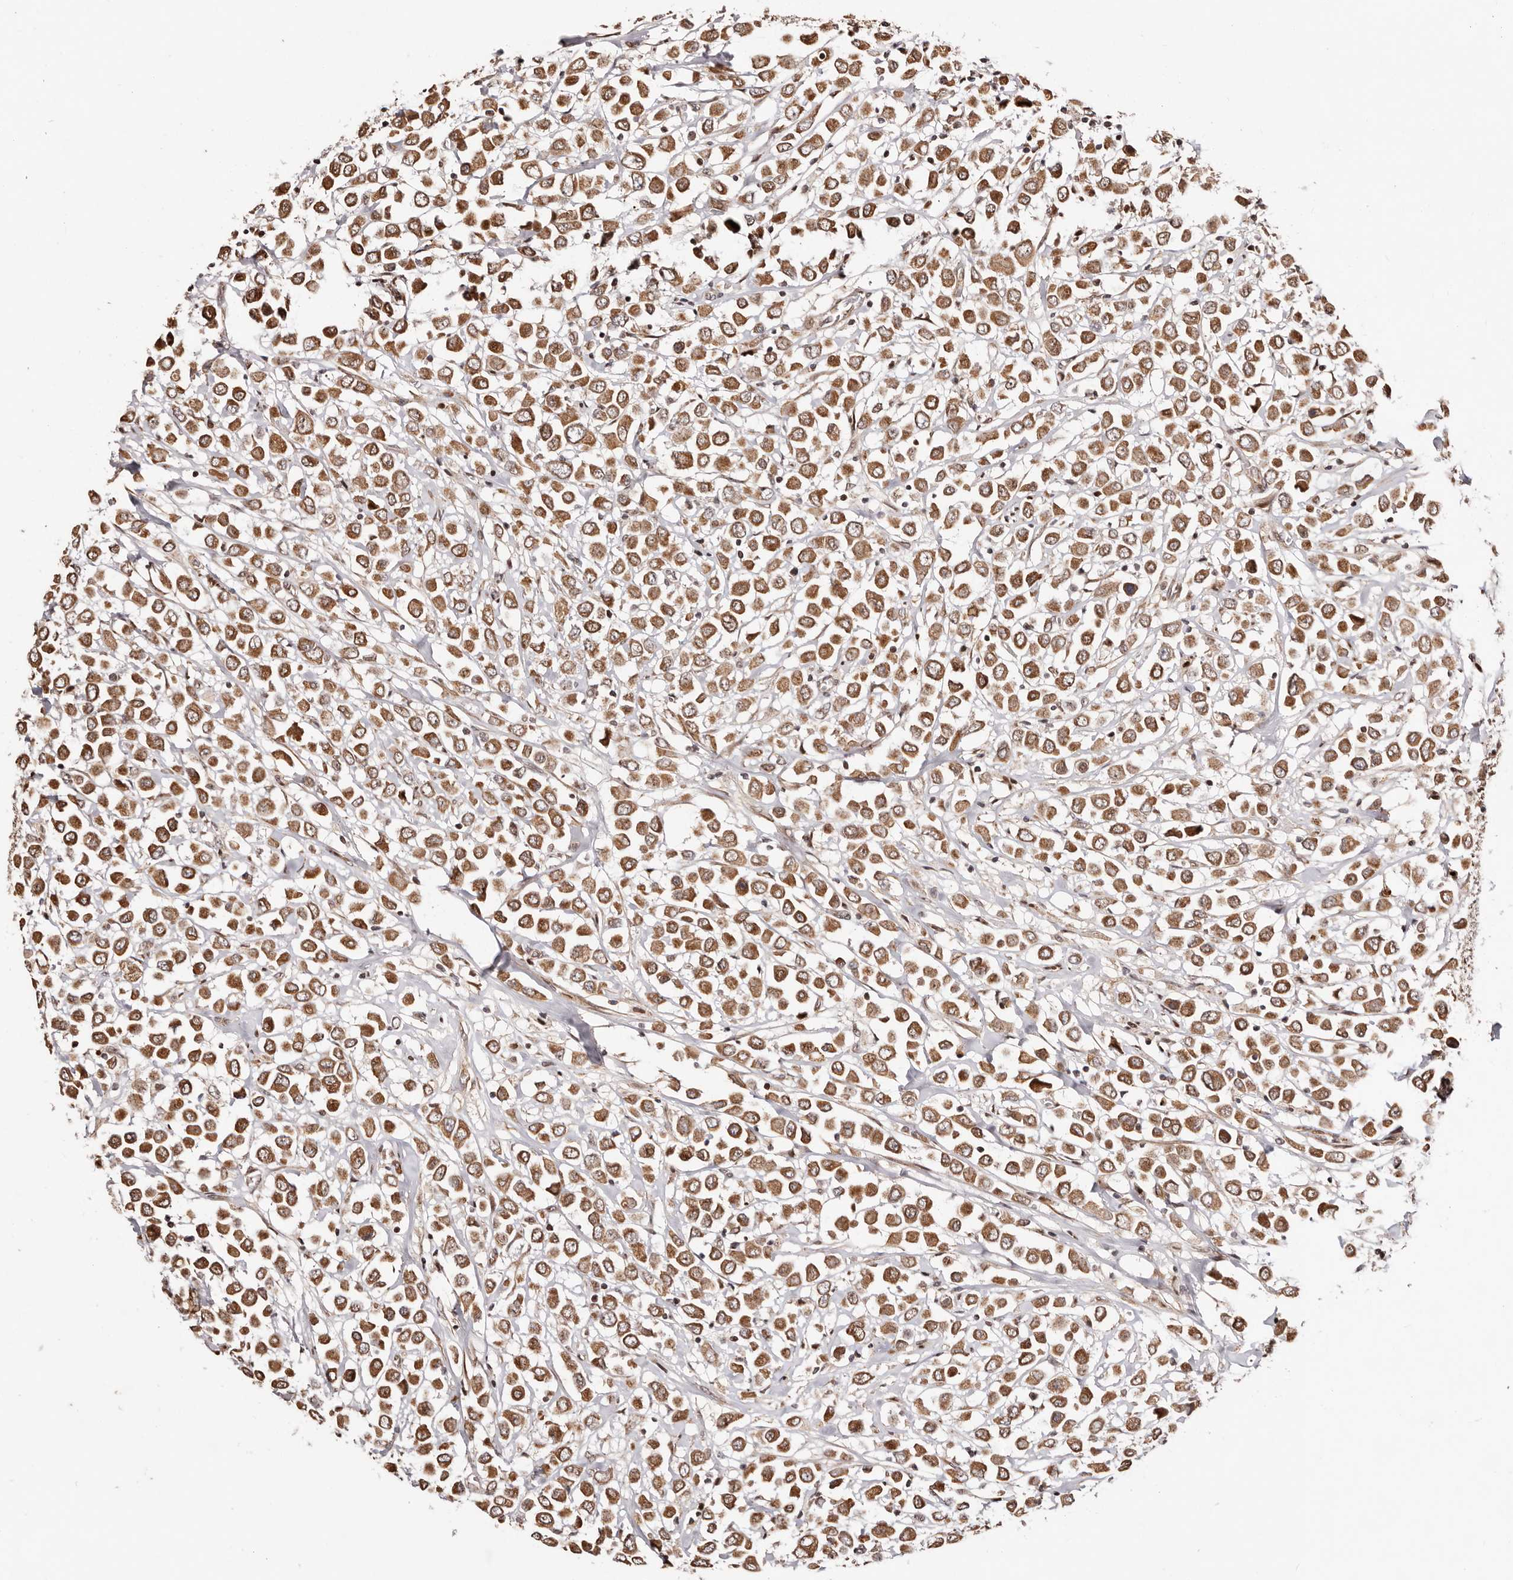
{"staining": {"intensity": "moderate", "quantity": ">75%", "location": "cytoplasmic/membranous"}, "tissue": "breast cancer", "cell_type": "Tumor cells", "image_type": "cancer", "snomed": [{"axis": "morphology", "description": "Duct carcinoma"}, {"axis": "topography", "description": "Breast"}], "caption": "IHC histopathology image of neoplastic tissue: human breast intraductal carcinoma stained using immunohistochemistry (IHC) shows medium levels of moderate protein expression localized specifically in the cytoplasmic/membranous of tumor cells, appearing as a cytoplasmic/membranous brown color.", "gene": "HIVEP3", "patient": {"sex": "female", "age": 61}}